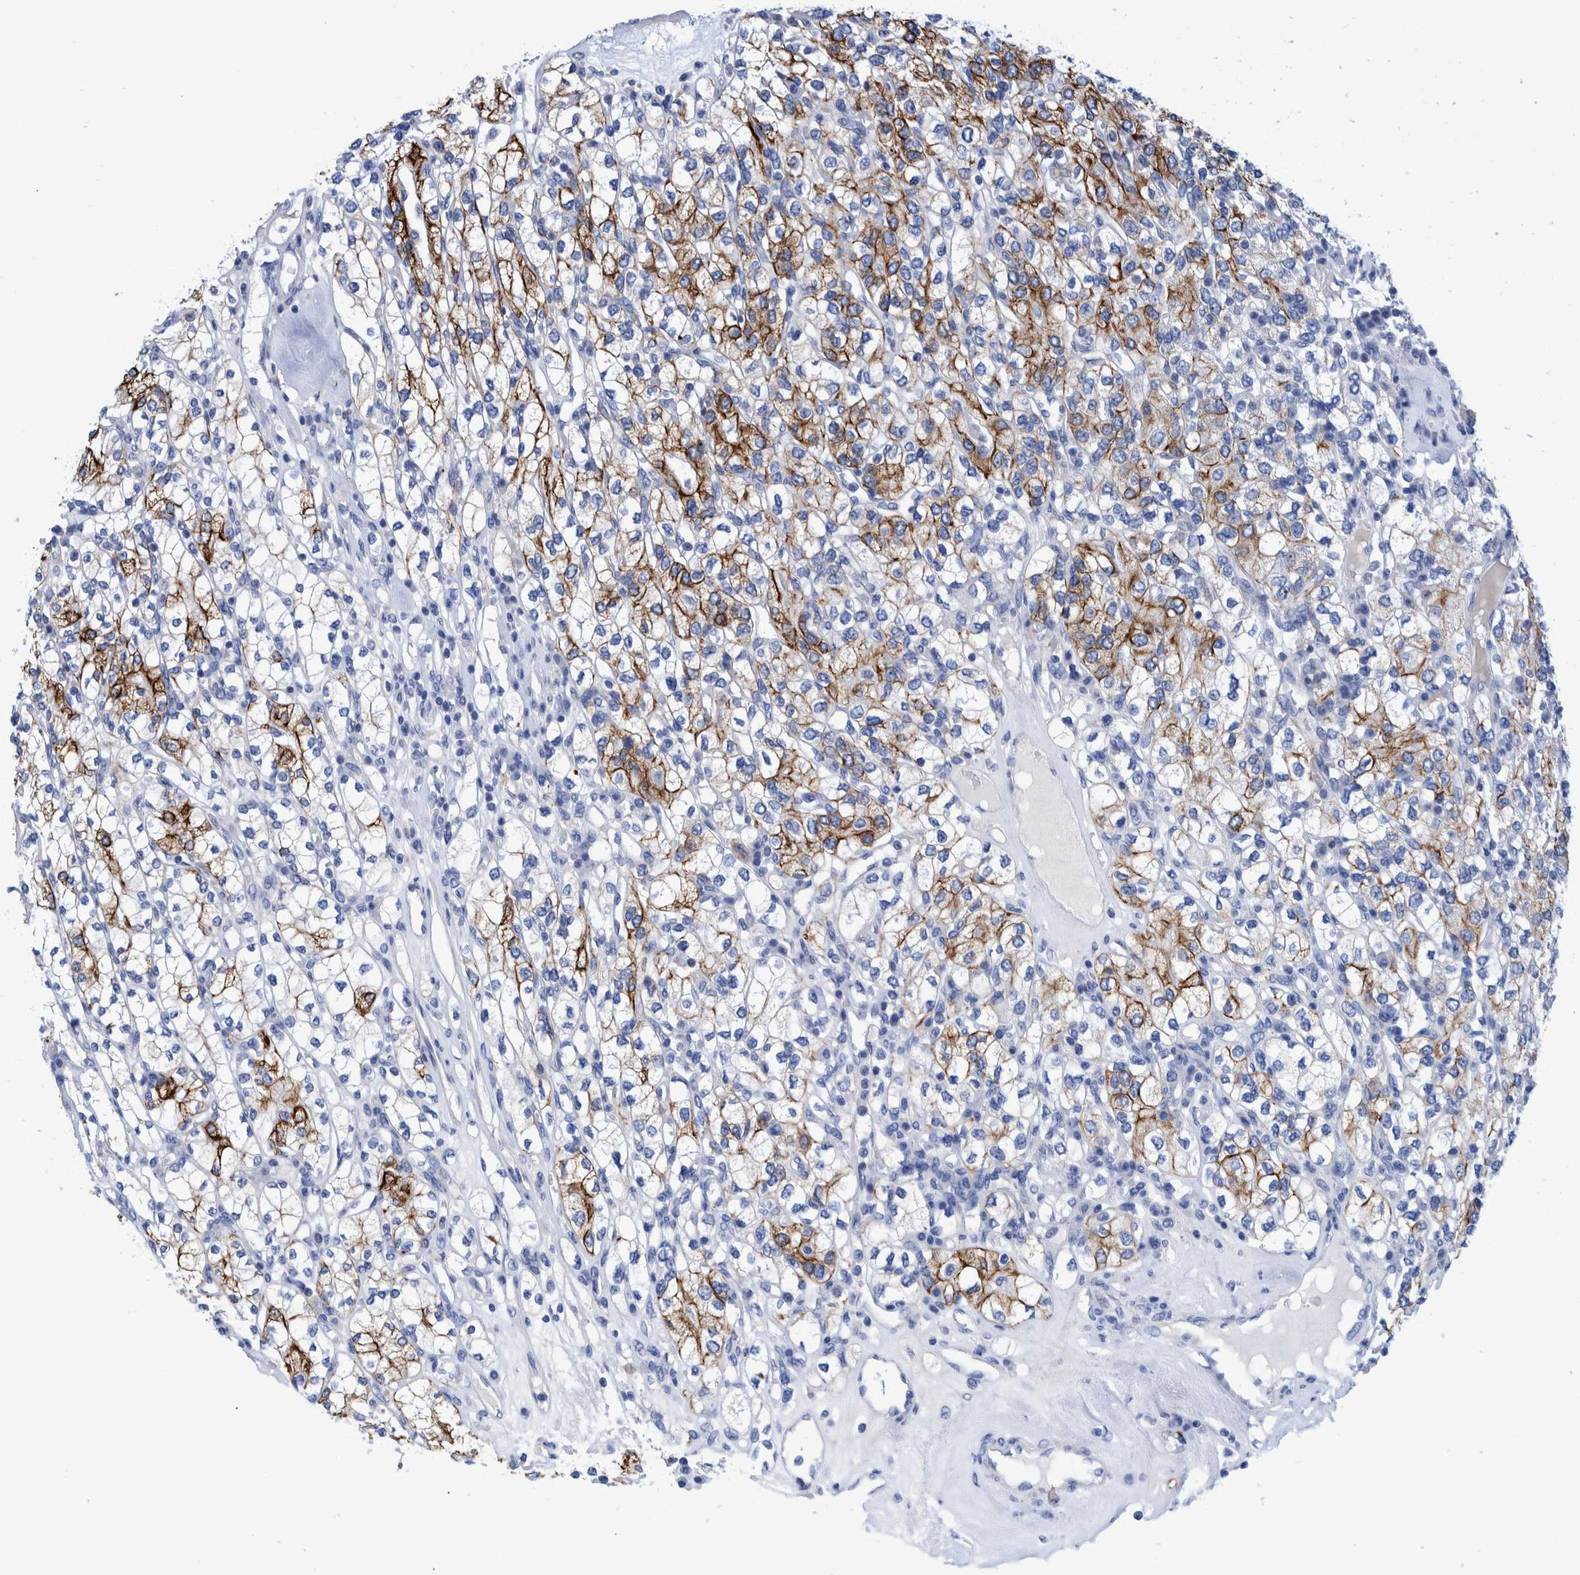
{"staining": {"intensity": "moderate", "quantity": ">75%", "location": "cytoplasmic/membranous"}, "tissue": "renal cancer", "cell_type": "Tumor cells", "image_type": "cancer", "snomed": [{"axis": "morphology", "description": "Adenocarcinoma, NOS"}, {"axis": "topography", "description": "Kidney"}], "caption": "Tumor cells reveal medium levels of moderate cytoplasmic/membranous staining in approximately >75% of cells in renal adenocarcinoma. Immunohistochemistry (ihc) stains the protein in brown and the nuclei are stained blue.", "gene": "MKS1", "patient": {"sex": "male", "age": 77}}